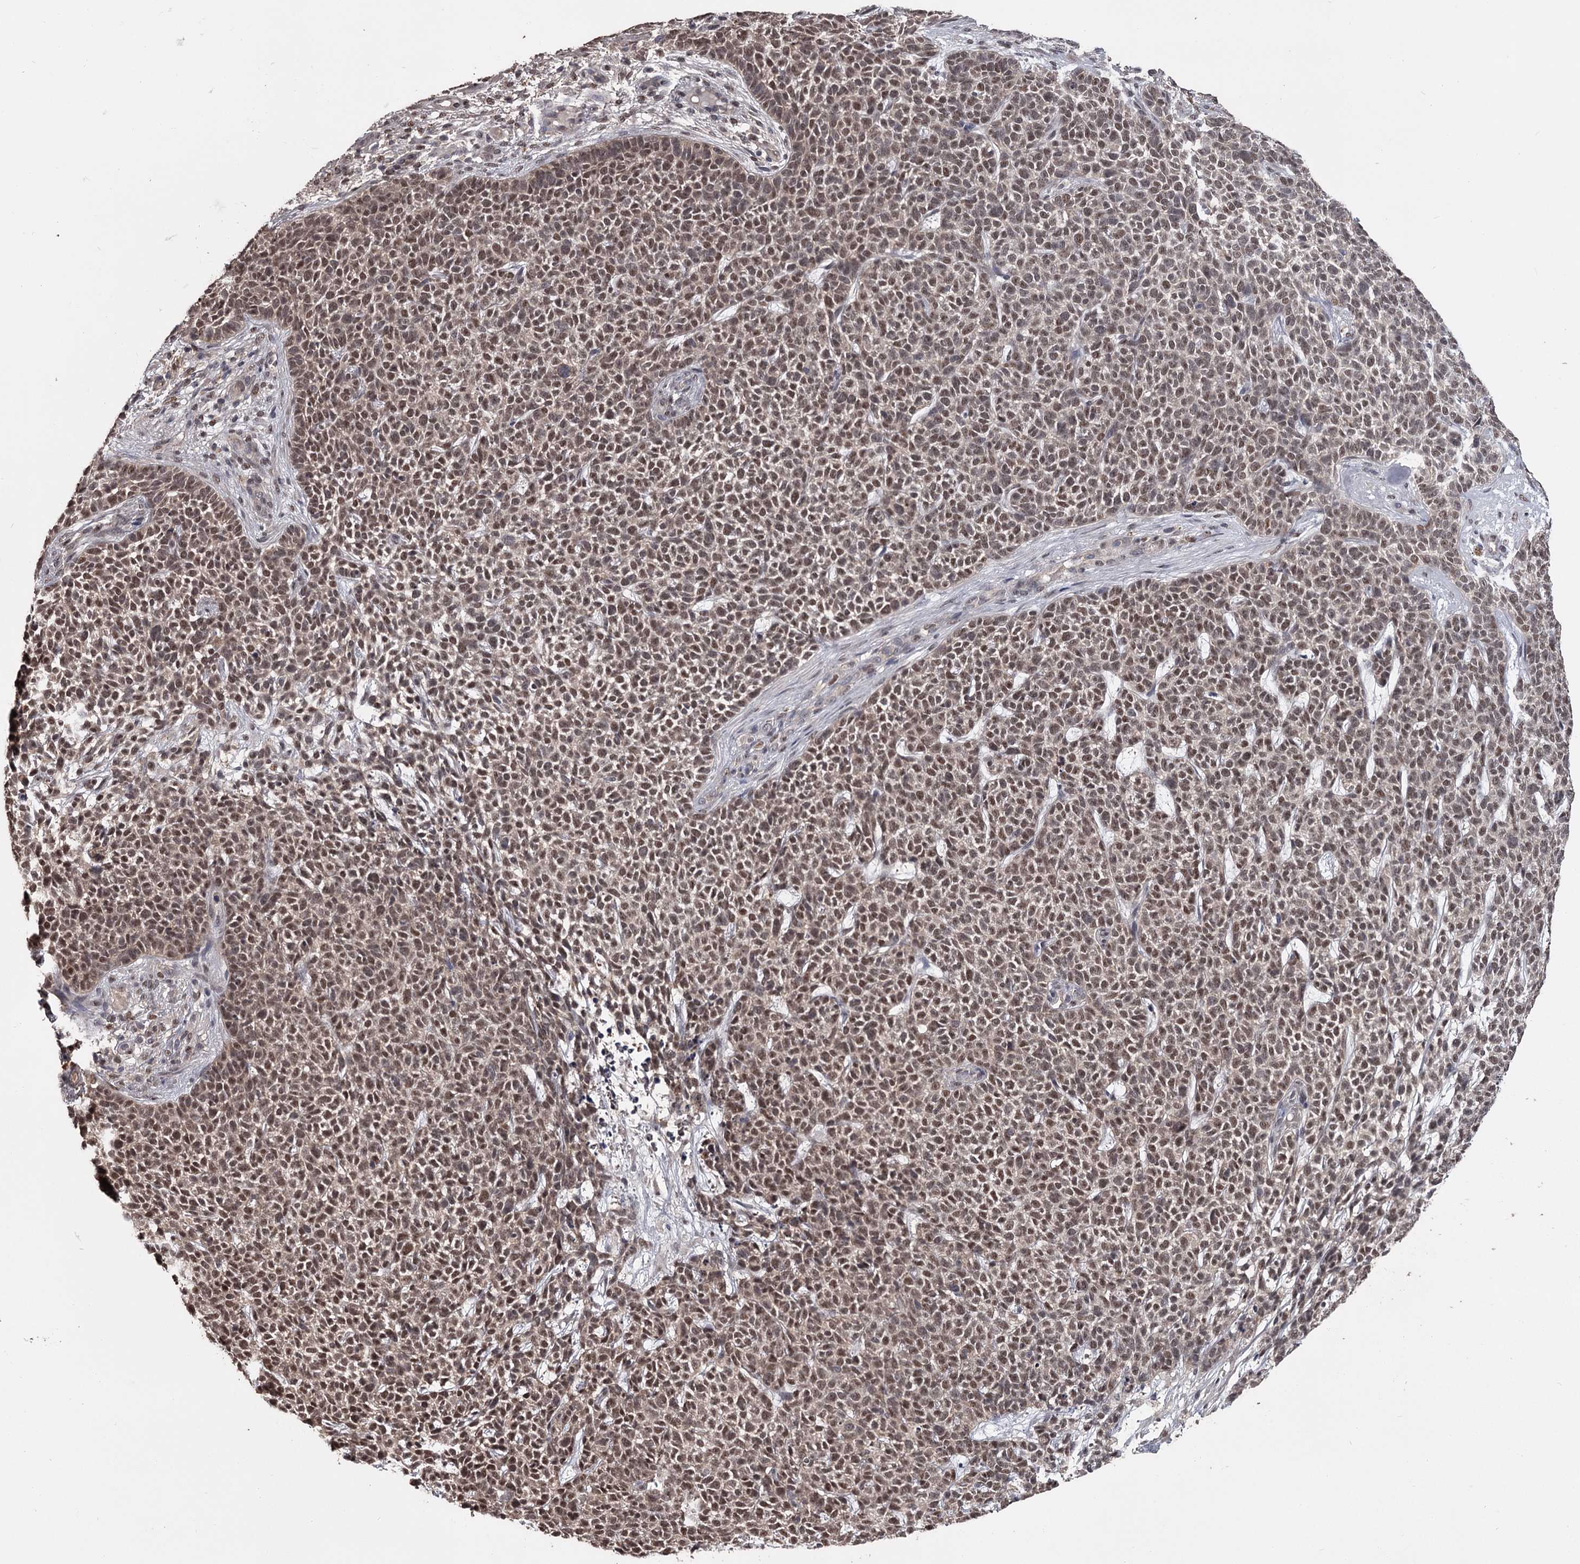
{"staining": {"intensity": "moderate", "quantity": ">75%", "location": "nuclear"}, "tissue": "skin cancer", "cell_type": "Tumor cells", "image_type": "cancer", "snomed": [{"axis": "morphology", "description": "Basal cell carcinoma"}, {"axis": "topography", "description": "Skin"}], "caption": "Moderate nuclear staining is present in about >75% of tumor cells in skin cancer. (DAB (3,3'-diaminobenzidine) IHC with brightfield microscopy, high magnification).", "gene": "PRPF40B", "patient": {"sex": "female", "age": 84}}